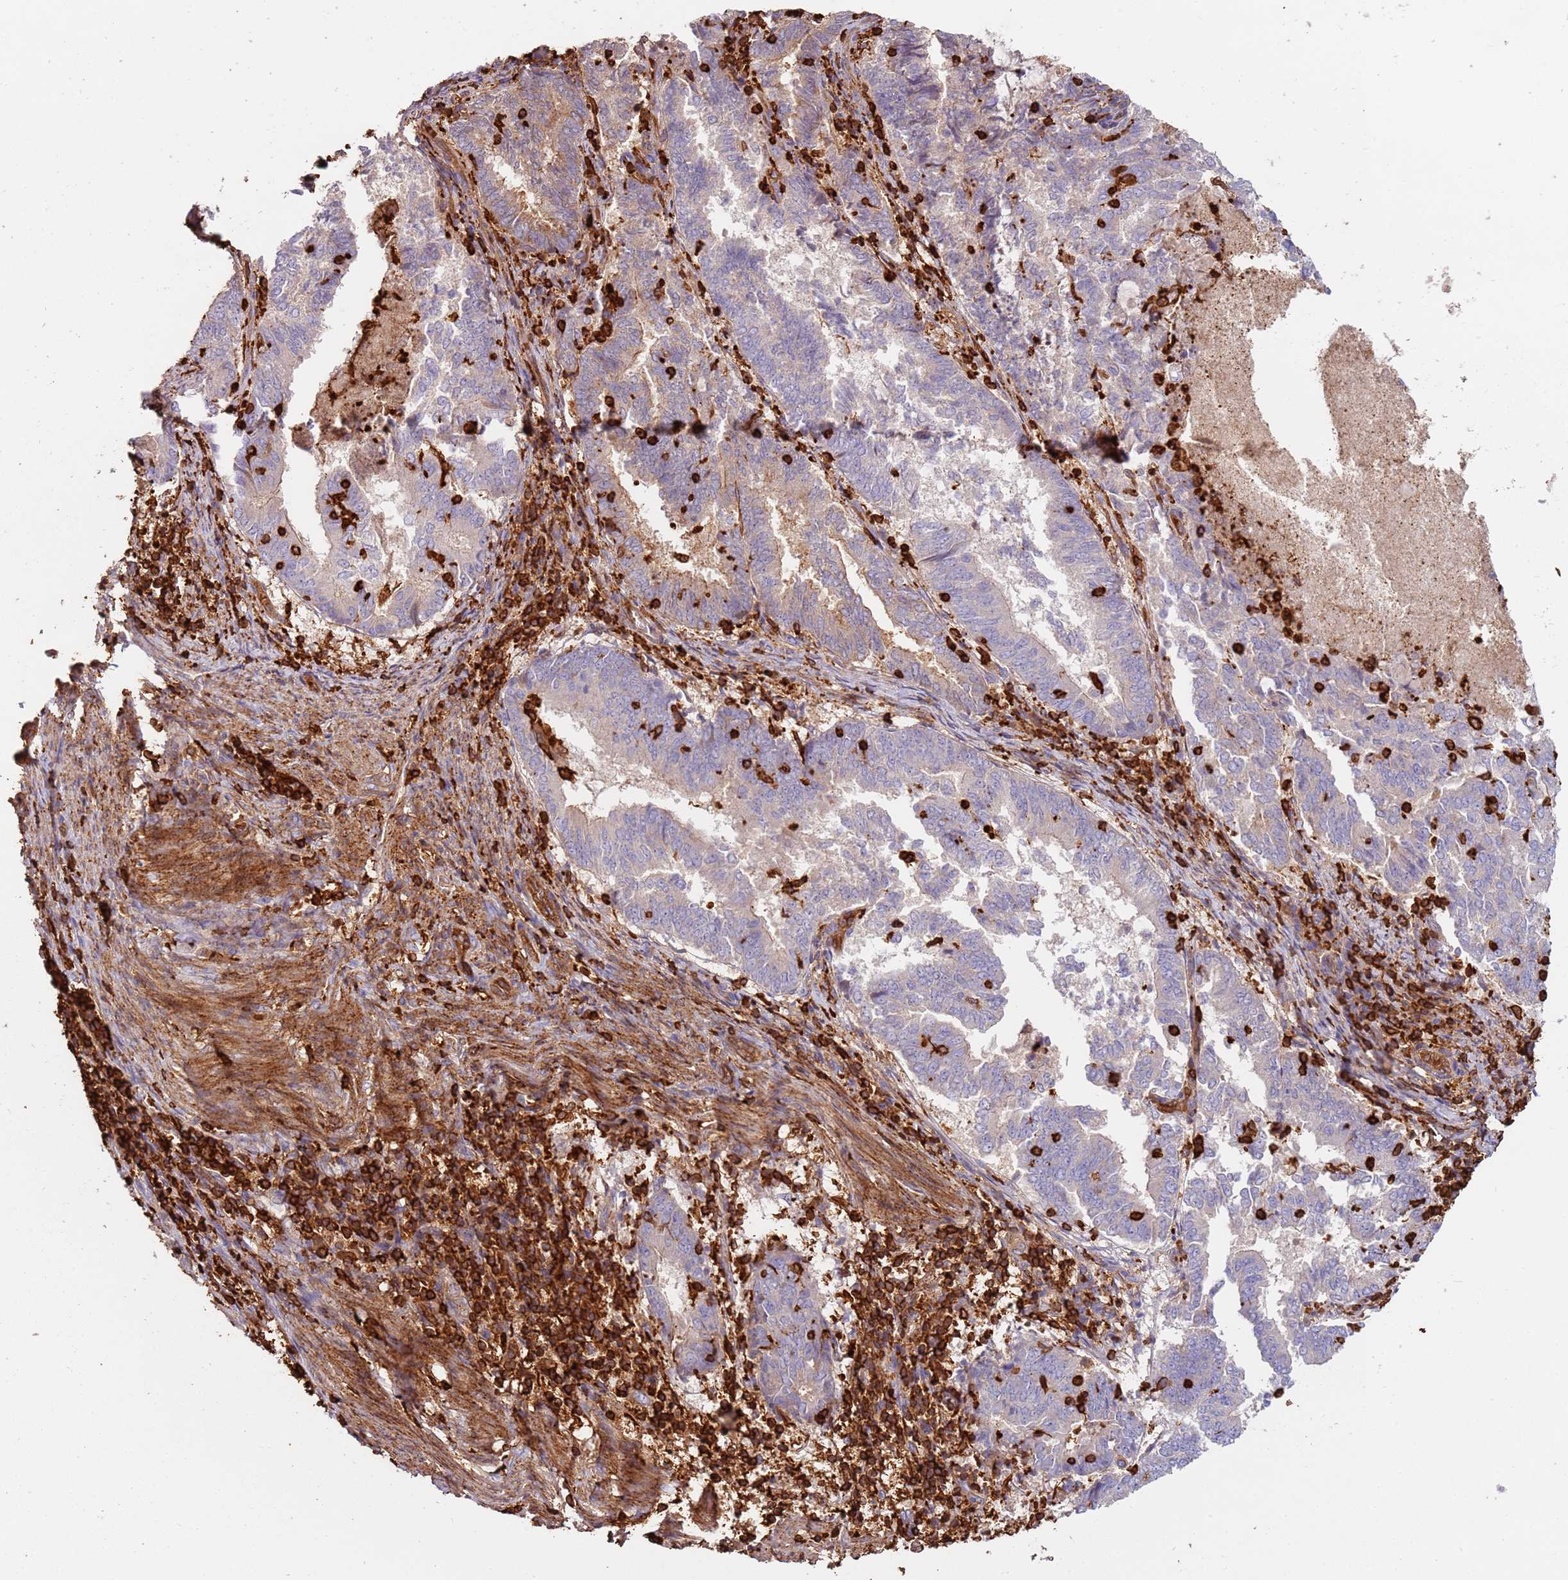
{"staining": {"intensity": "weak", "quantity": "<25%", "location": "cytoplasmic/membranous"}, "tissue": "endometrial cancer", "cell_type": "Tumor cells", "image_type": "cancer", "snomed": [{"axis": "morphology", "description": "Adenocarcinoma, NOS"}, {"axis": "topography", "description": "Endometrium"}], "caption": "Image shows no protein positivity in tumor cells of endometrial adenocarcinoma tissue.", "gene": "OR6P1", "patient": {"sex": "female", "age": 80}}